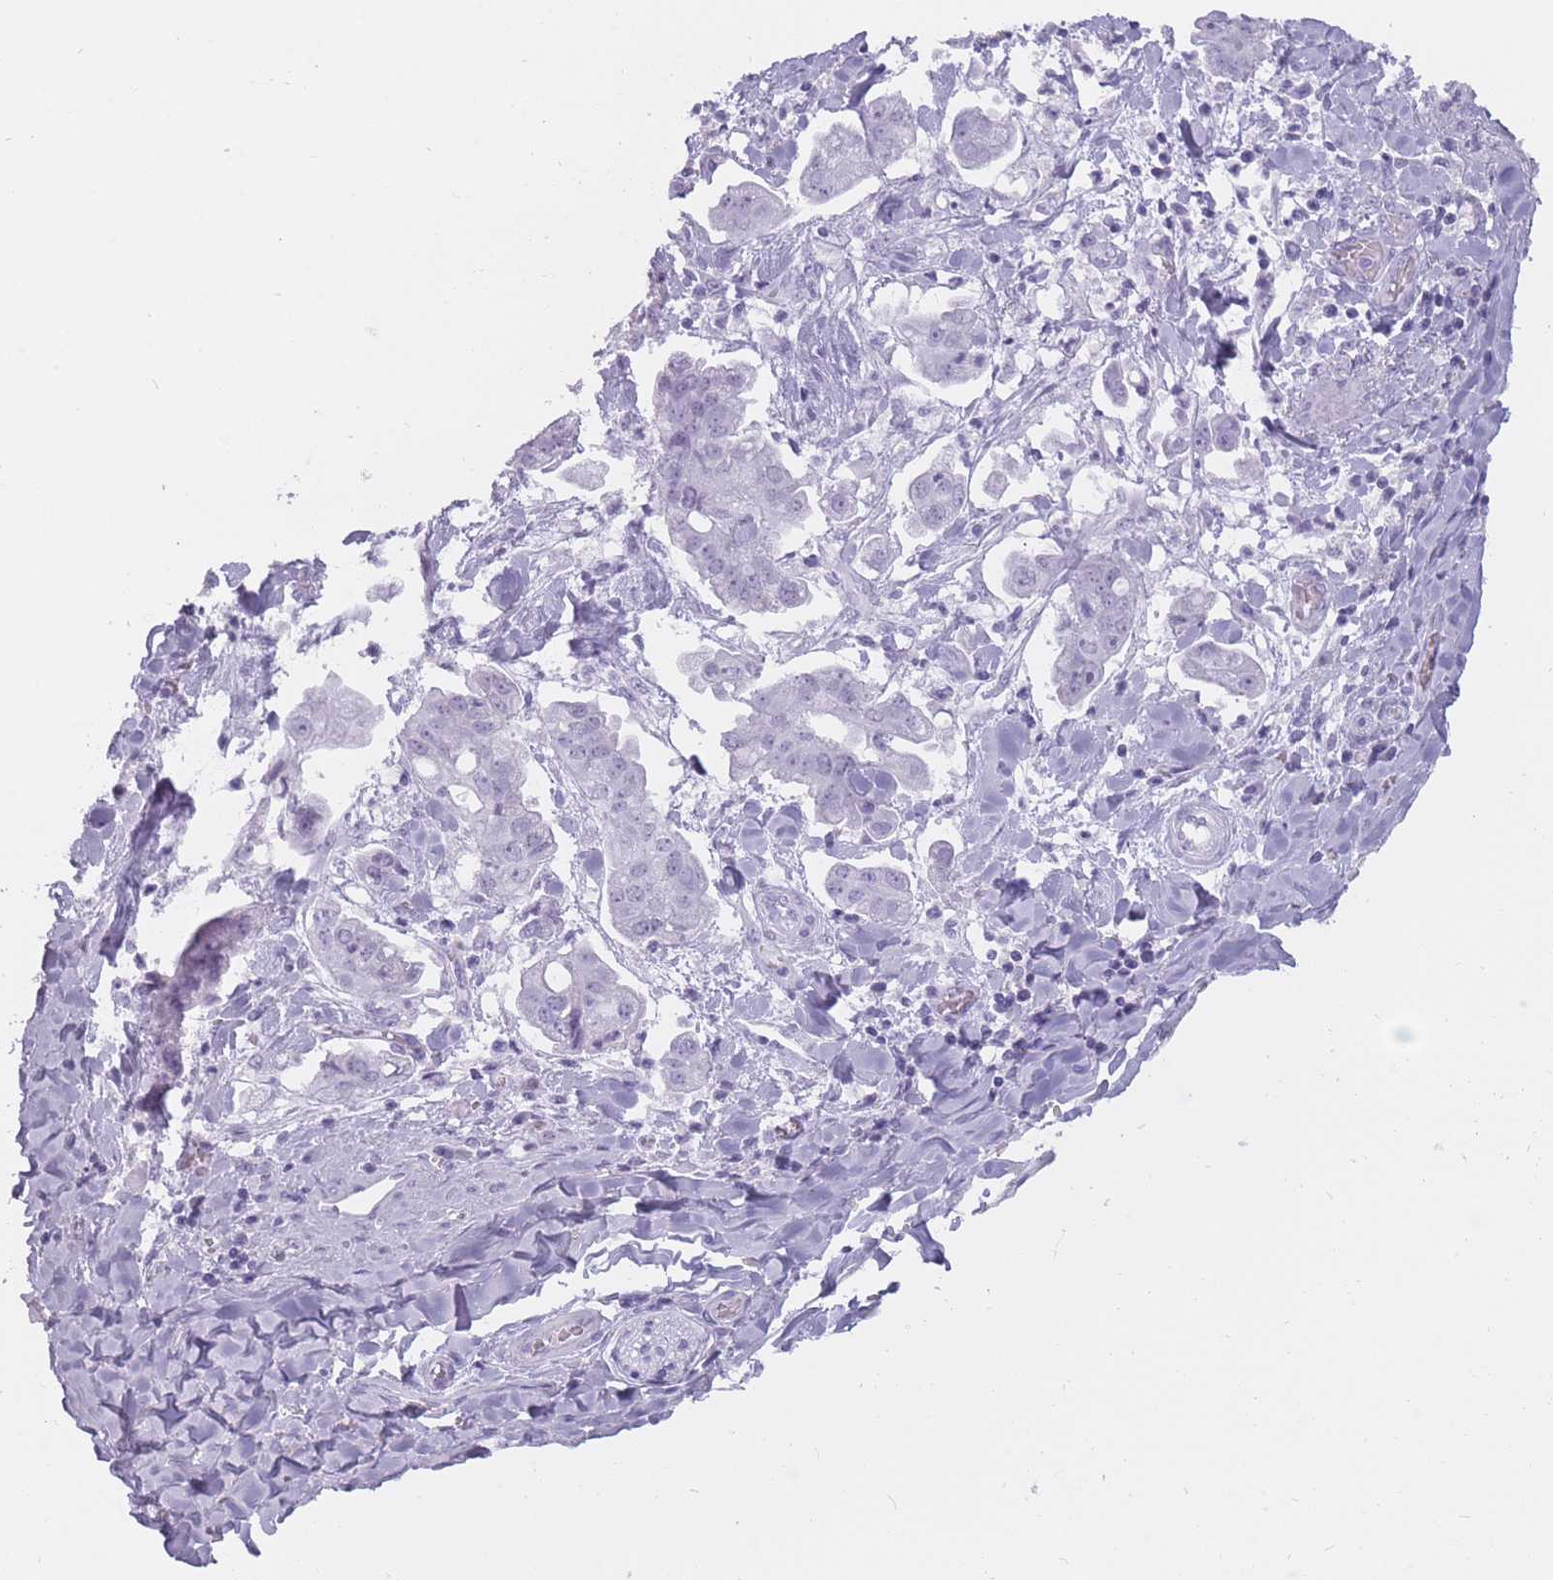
{"staining": {"intensity": "negative", "quantity": "none", "location": "none"}, "tissue": "stomach cancer", "cell_type": "Tumor cells", "image_type": "cancer", "snomed": [{"axis": "morphology", "description": "Adenocarcinoma, NOS"}, {"axis": "topography", "description": "Stomach"}], "caption": "Immunohistochemistry (IHC) histopathology image of human stomach cancer stained for a protein (brown), which displays no expression in tumor cells. The staining was performed using DAB (3,3'-diaminobenzidine) to visualize the protein expression in brown, while the nuclei were stained in blue with hematoxylin (Magnification: 20x).", "gene": "PNMA3", "patient": {"sex": "male", "age": 62}}